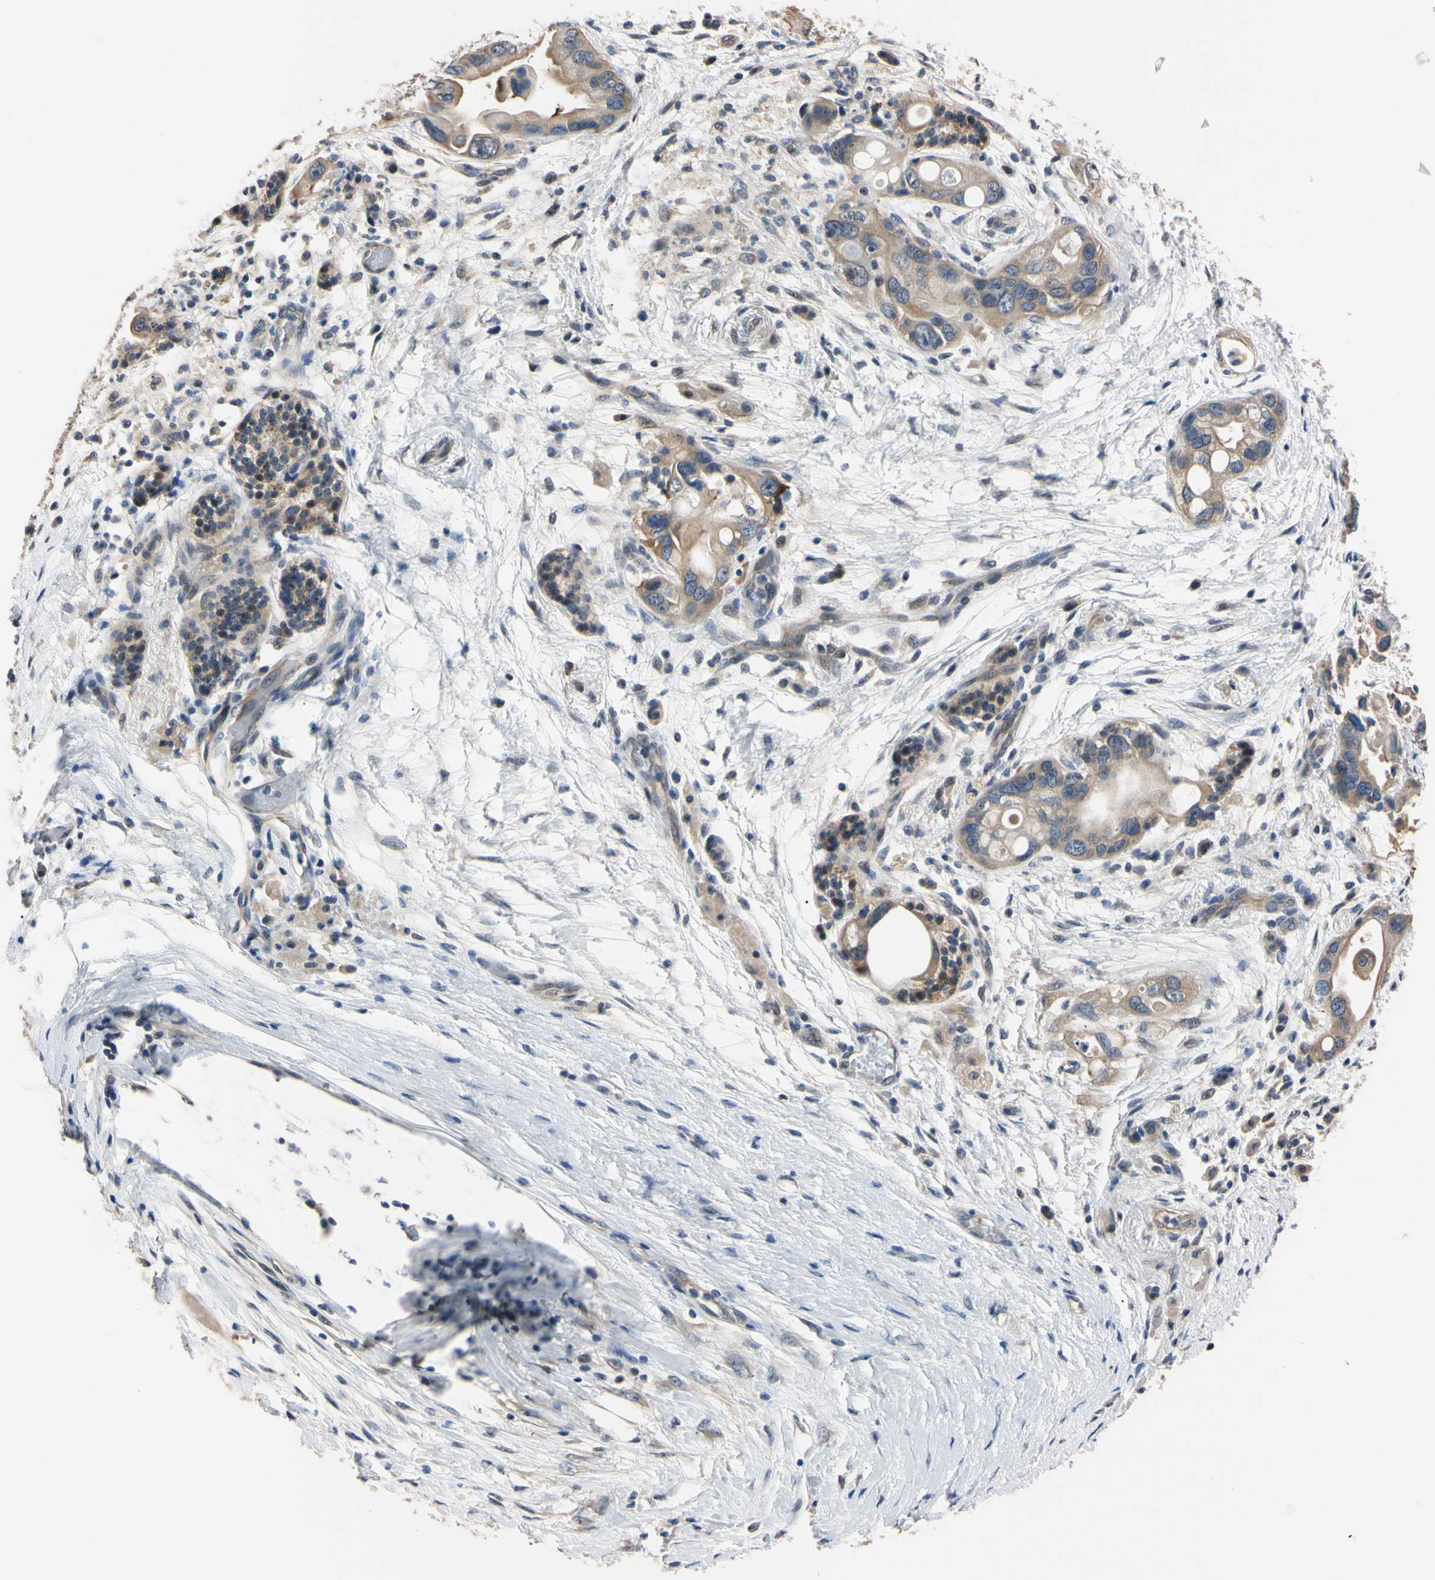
{"staining": {"intensity": "weak", "quantity": ">75%", "location": "cytoplasmic/membranous"}, "tissue": "pancreatic cancer", "cell_type": "Tumor cells", "image_type": "cancer", "snomed": [{"axis": "morphology", "description": "Adenocarcinoma, NOS"}, {"axis": "topography", "description": "Pancreas"}], "caption": "An IHC image of neoplastic tissue is shown. Protein staining in brown highlights weak cytoplasmic/membranous positivity in adenocarcinoma (pancreatic) within tumor cells. The staining is performed using DAB brown chromogen to label protein expression. The nuclei are counter-stained blue using hematoxylin.", "gene": "RARS1", "patient": {"sex": "female", "age": 77}}